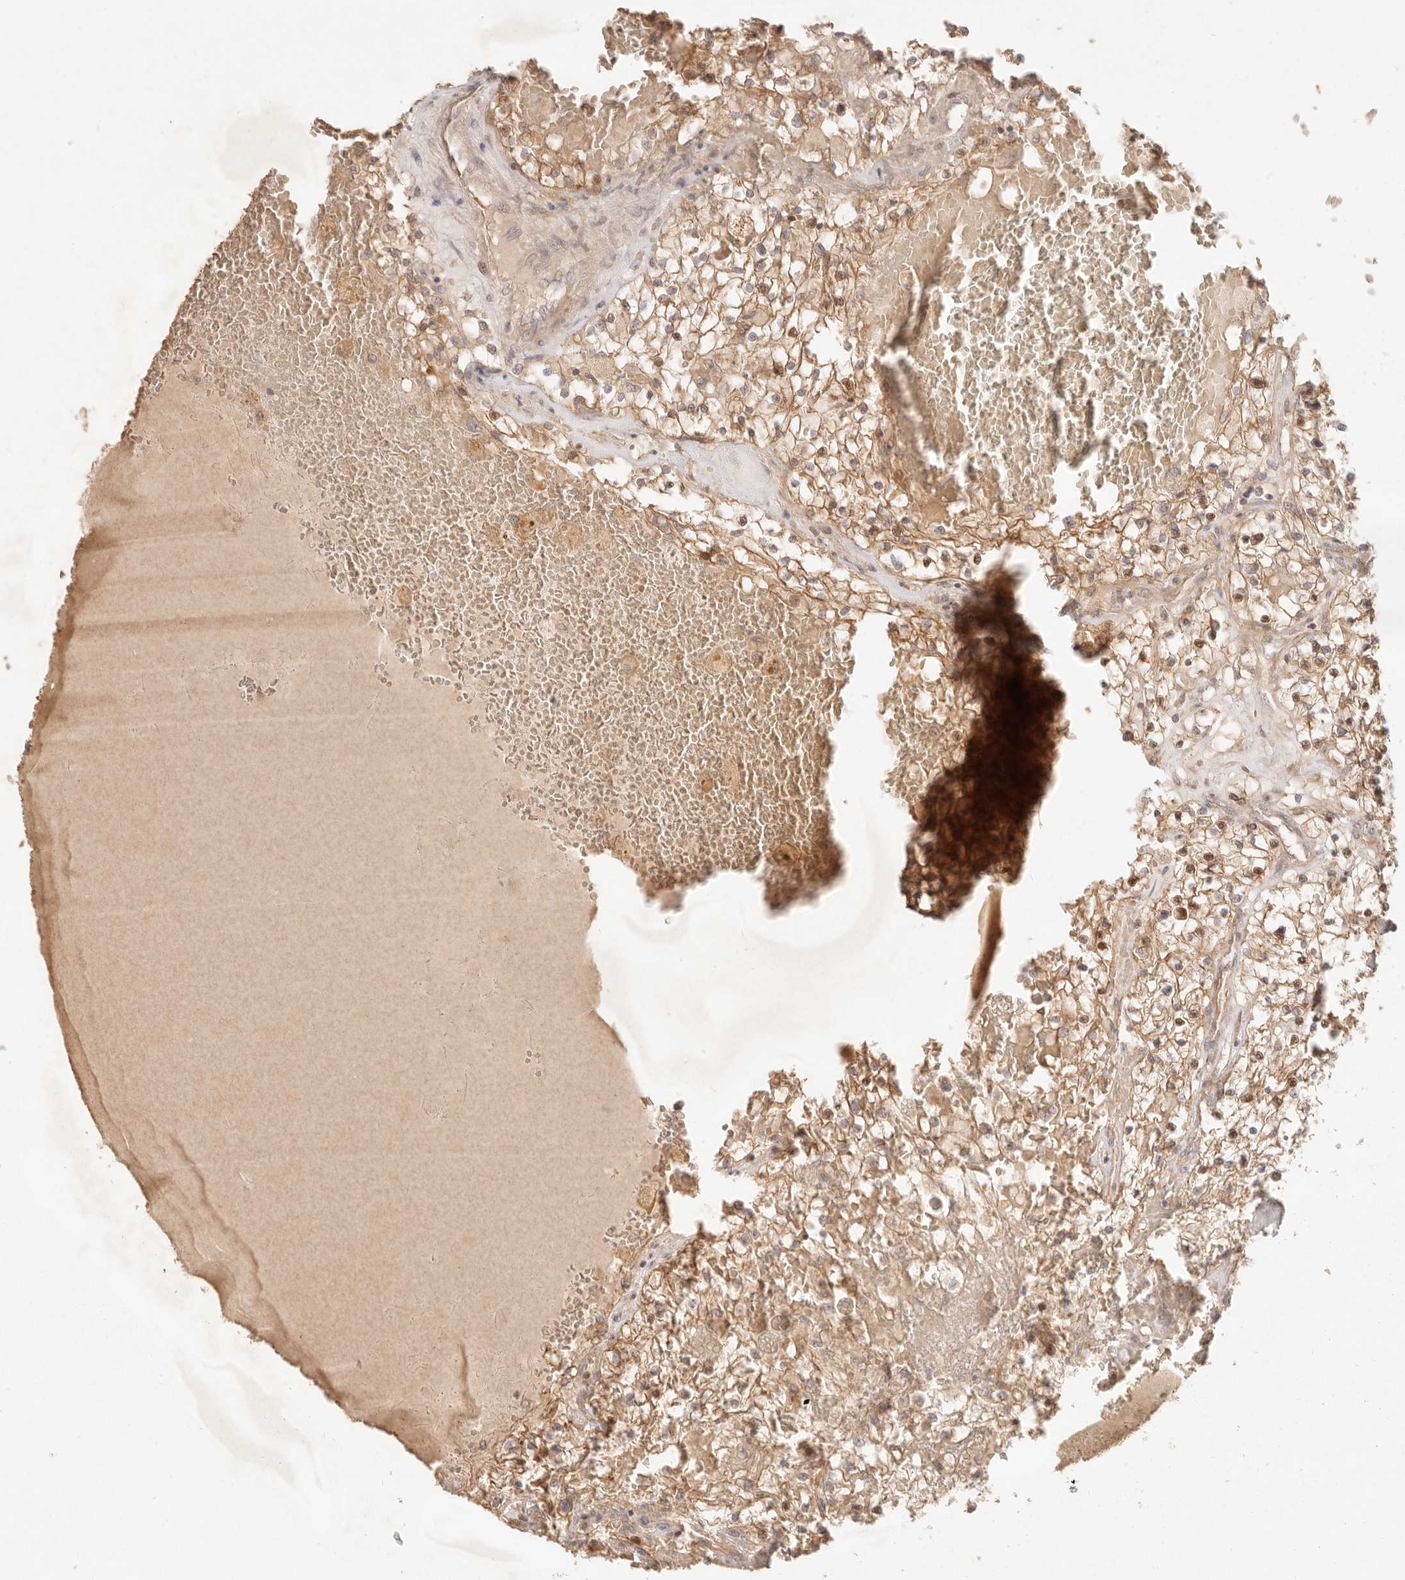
{"staining": {"intensity": "moderate", "quantity": ">75%", "location": "cytoplasmic/membranous,nuclear"}, "tissue": "renal cancer", "cell_type": "Tumor cells", "image_type": "cancer", "snomed": [{"axis": "morphology", "description": "Normal tissue, NOS"}, {"axis": "morphology", "description": "Adenocarcinoma, NOS"}, {"axis": "topography", "description": "Kidney"}], "caption": "Human renal cancer stained with a brown dye demonstrates moderate cytoplasmic/membranous and nuclear positive expression in about >75% of tumor cells.", "gene": "PPP1R3B", "patient": {"sex": "male", "age": 68}}